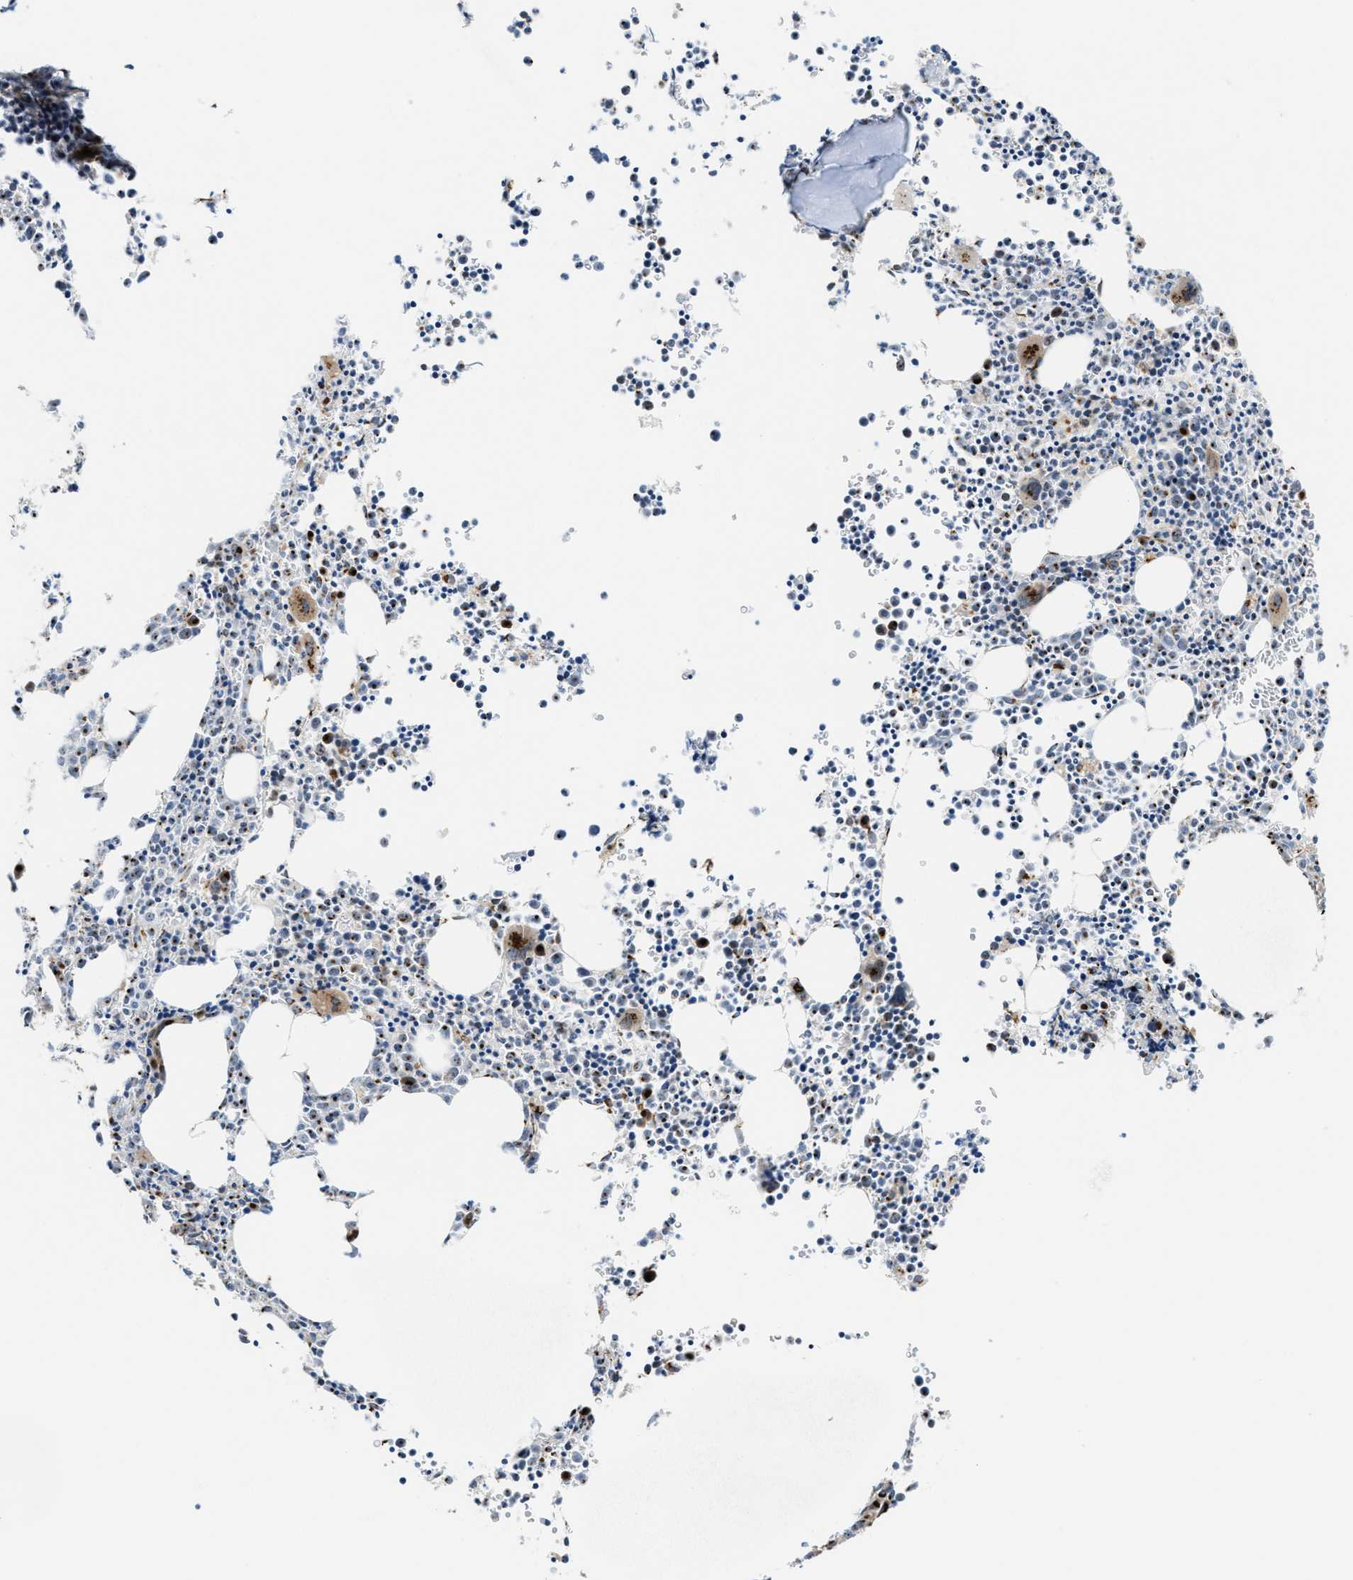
{"staining": {"intensity": "strong", "quantity": "25%-75%", "location": "cytoplasmic/membranous"}, "tissue": "bone marrow", "cell_type": "Hematopoietic cells", "image_type": "normal", "snomed": [{"axis": "morphology", "description": "Normal tissue, NOS"}, {"axis": "morphology", "description": "Inflammation, NOS"}, {"axis": "topography", "description": "Bone marrow"}], "caption": "Bone marrow stained with DAB IHC exhibits high levels of strong cytoplasmic/membranous staining in approximately 25%-75% of hematopoietic cells.", "gene": "SLC38A10", "patient": {"sex": "male", "age": 31}}